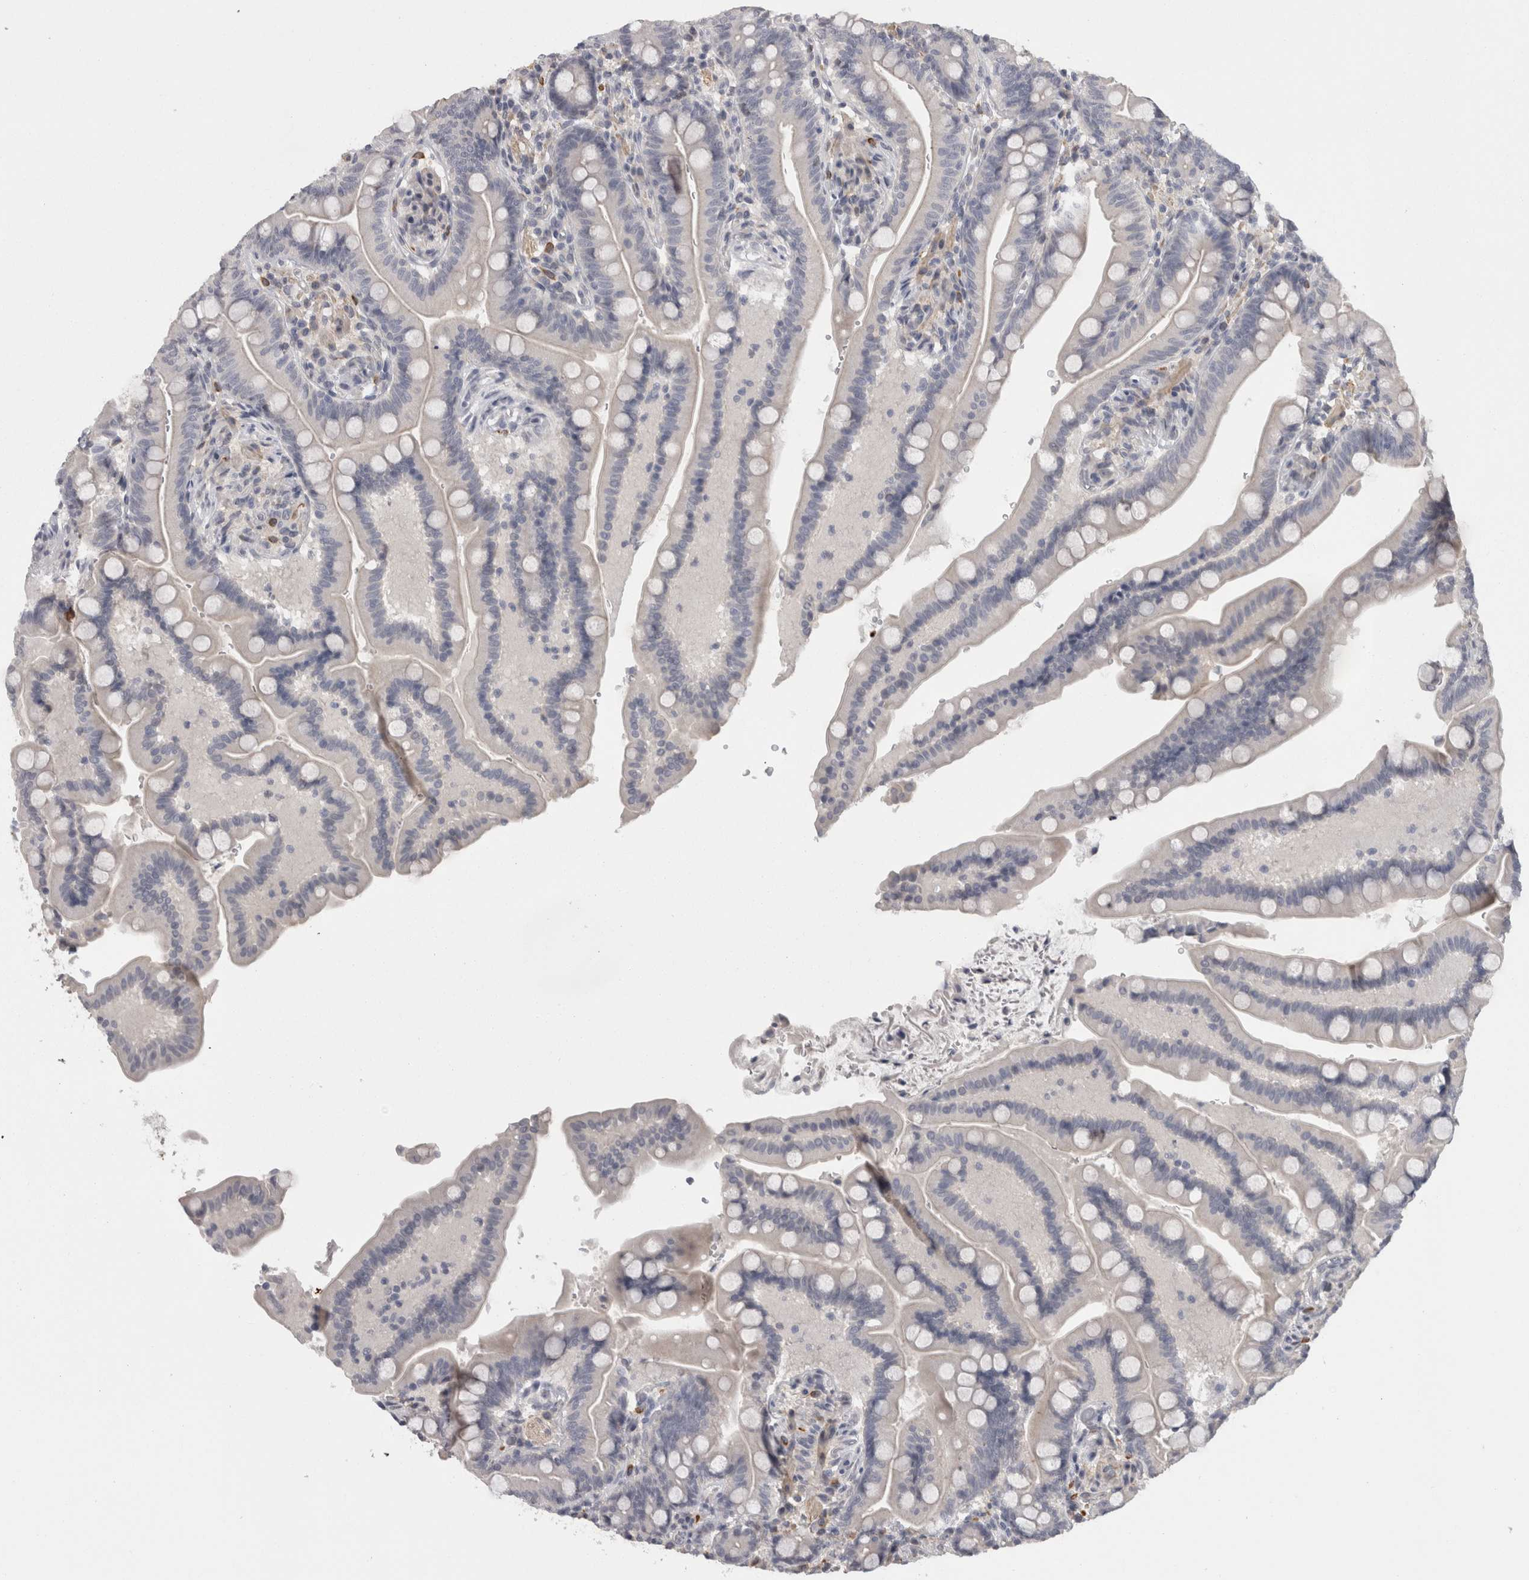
{"staining": {"intensity": "strong", "quantity": ">75%", "location": "cytoplasmic/membranous"}, "tissue": "colon", "cell_type": "Endothelial cells", "image_type": "normal", "snomed": [{"axis": "morphology", "description": "Normal tissue, NOS"}, {"axis": "topography", "description": "Smooth muscle"}, {"axis": "topography", "description": "Colon"}], "caption": "Endothelial cells exhibit high levels of strong cytoplasmic/membranous positivity in about >75% of cells in unremarkable human colon.", "gene": "RMDN1", "patient": {"sex": "male", "age": 73}}